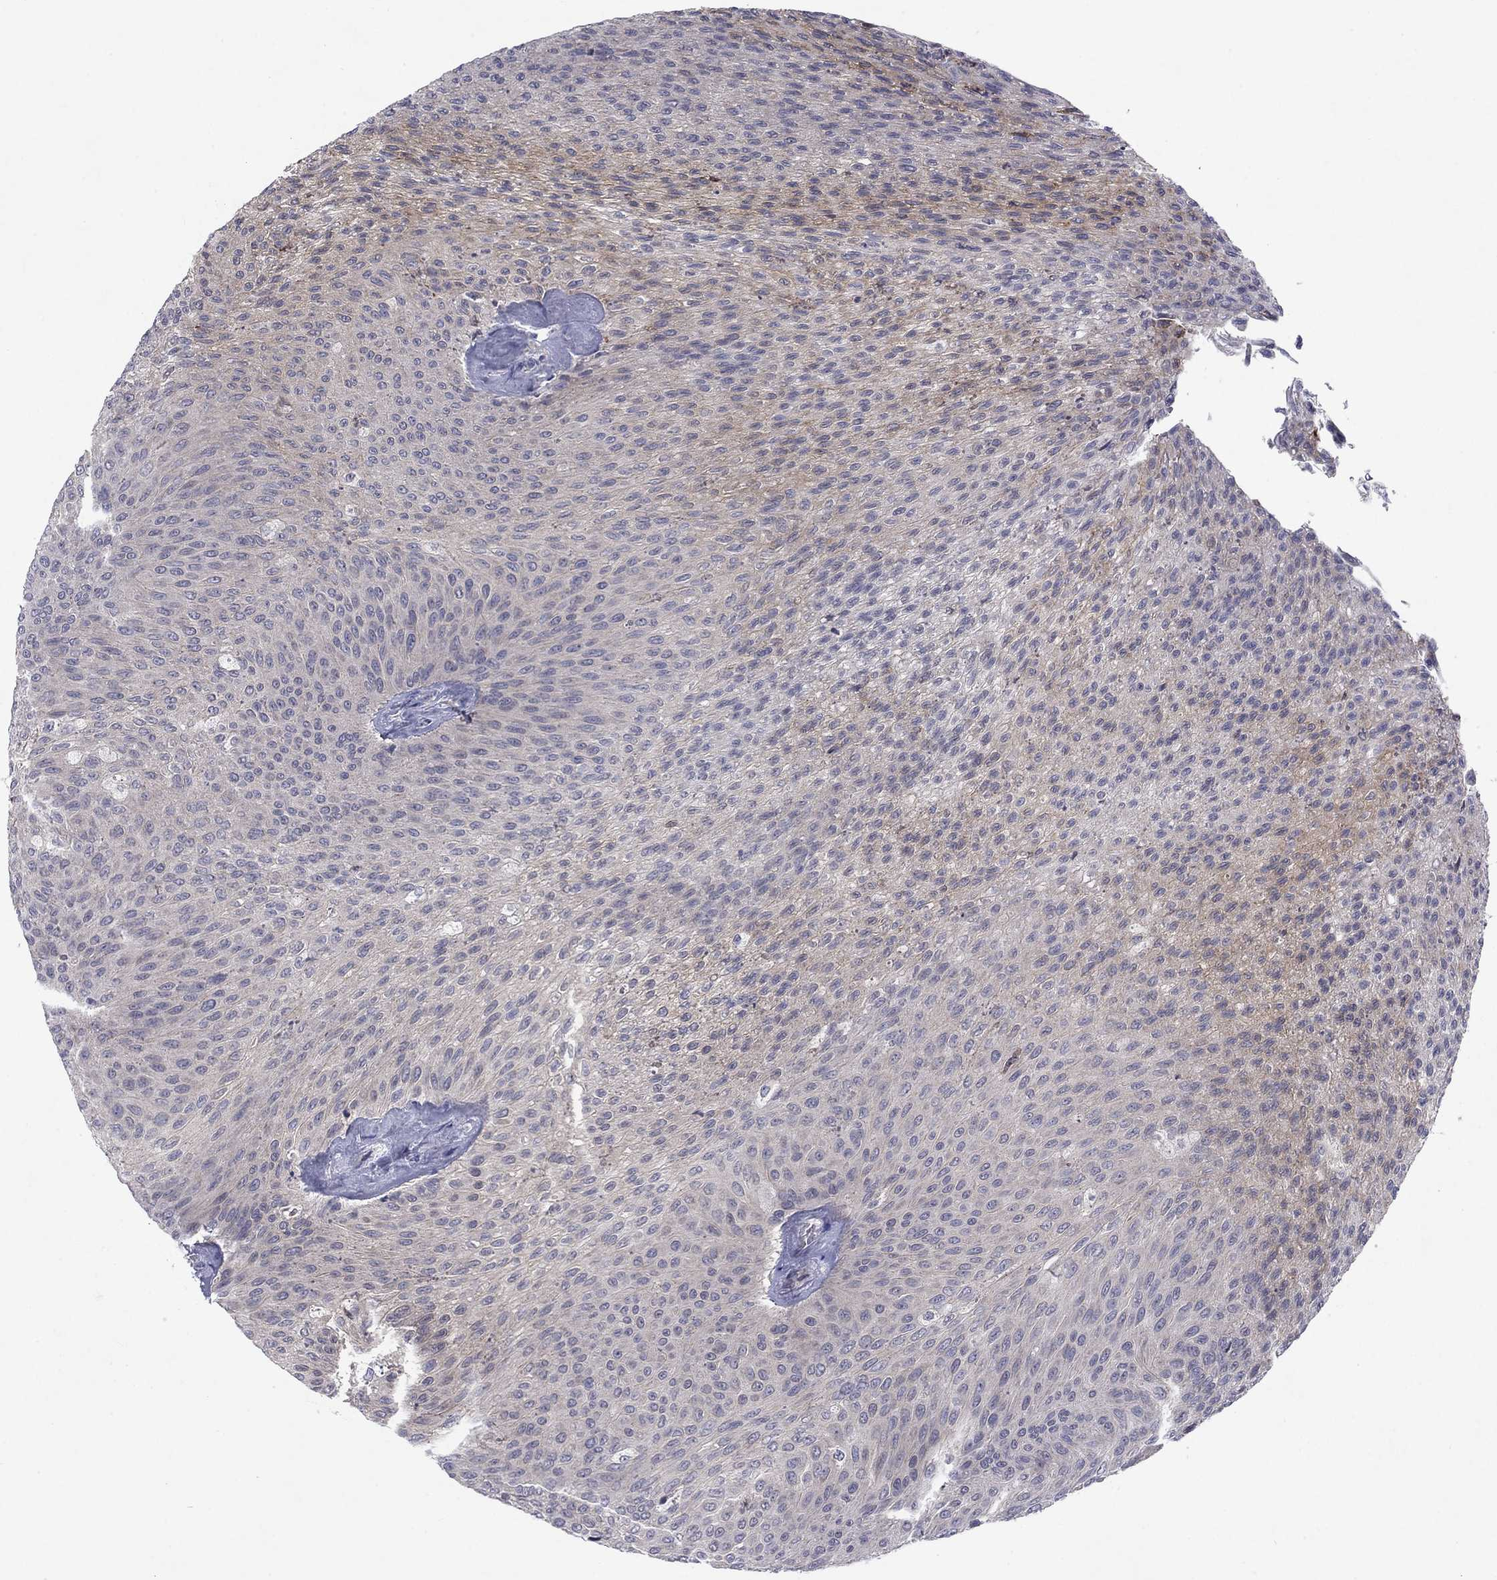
{"staining": {"intensity": "weak", "quantity": "<25%", "location": "cytoplasmic/membranous"}, "tissue": "urothelial cancer", "cell_type": "Tumor cells", "image_type": "cancer", "snomed": [{"axis": "morphology", "description": "Urothelial carcinoma, Low grade"}, {"axis": "topography", "description": "Ureter, NOS"}, {"axis": "topography", "description": "Urinary bladder"}], "caption": "Low-grade urothelial carcinoma was stained to show a protein in brown. There is no significant staining in tumor cells.", "gene": "CACNA1A", "patient": {"sex": "male", "age": 78}}